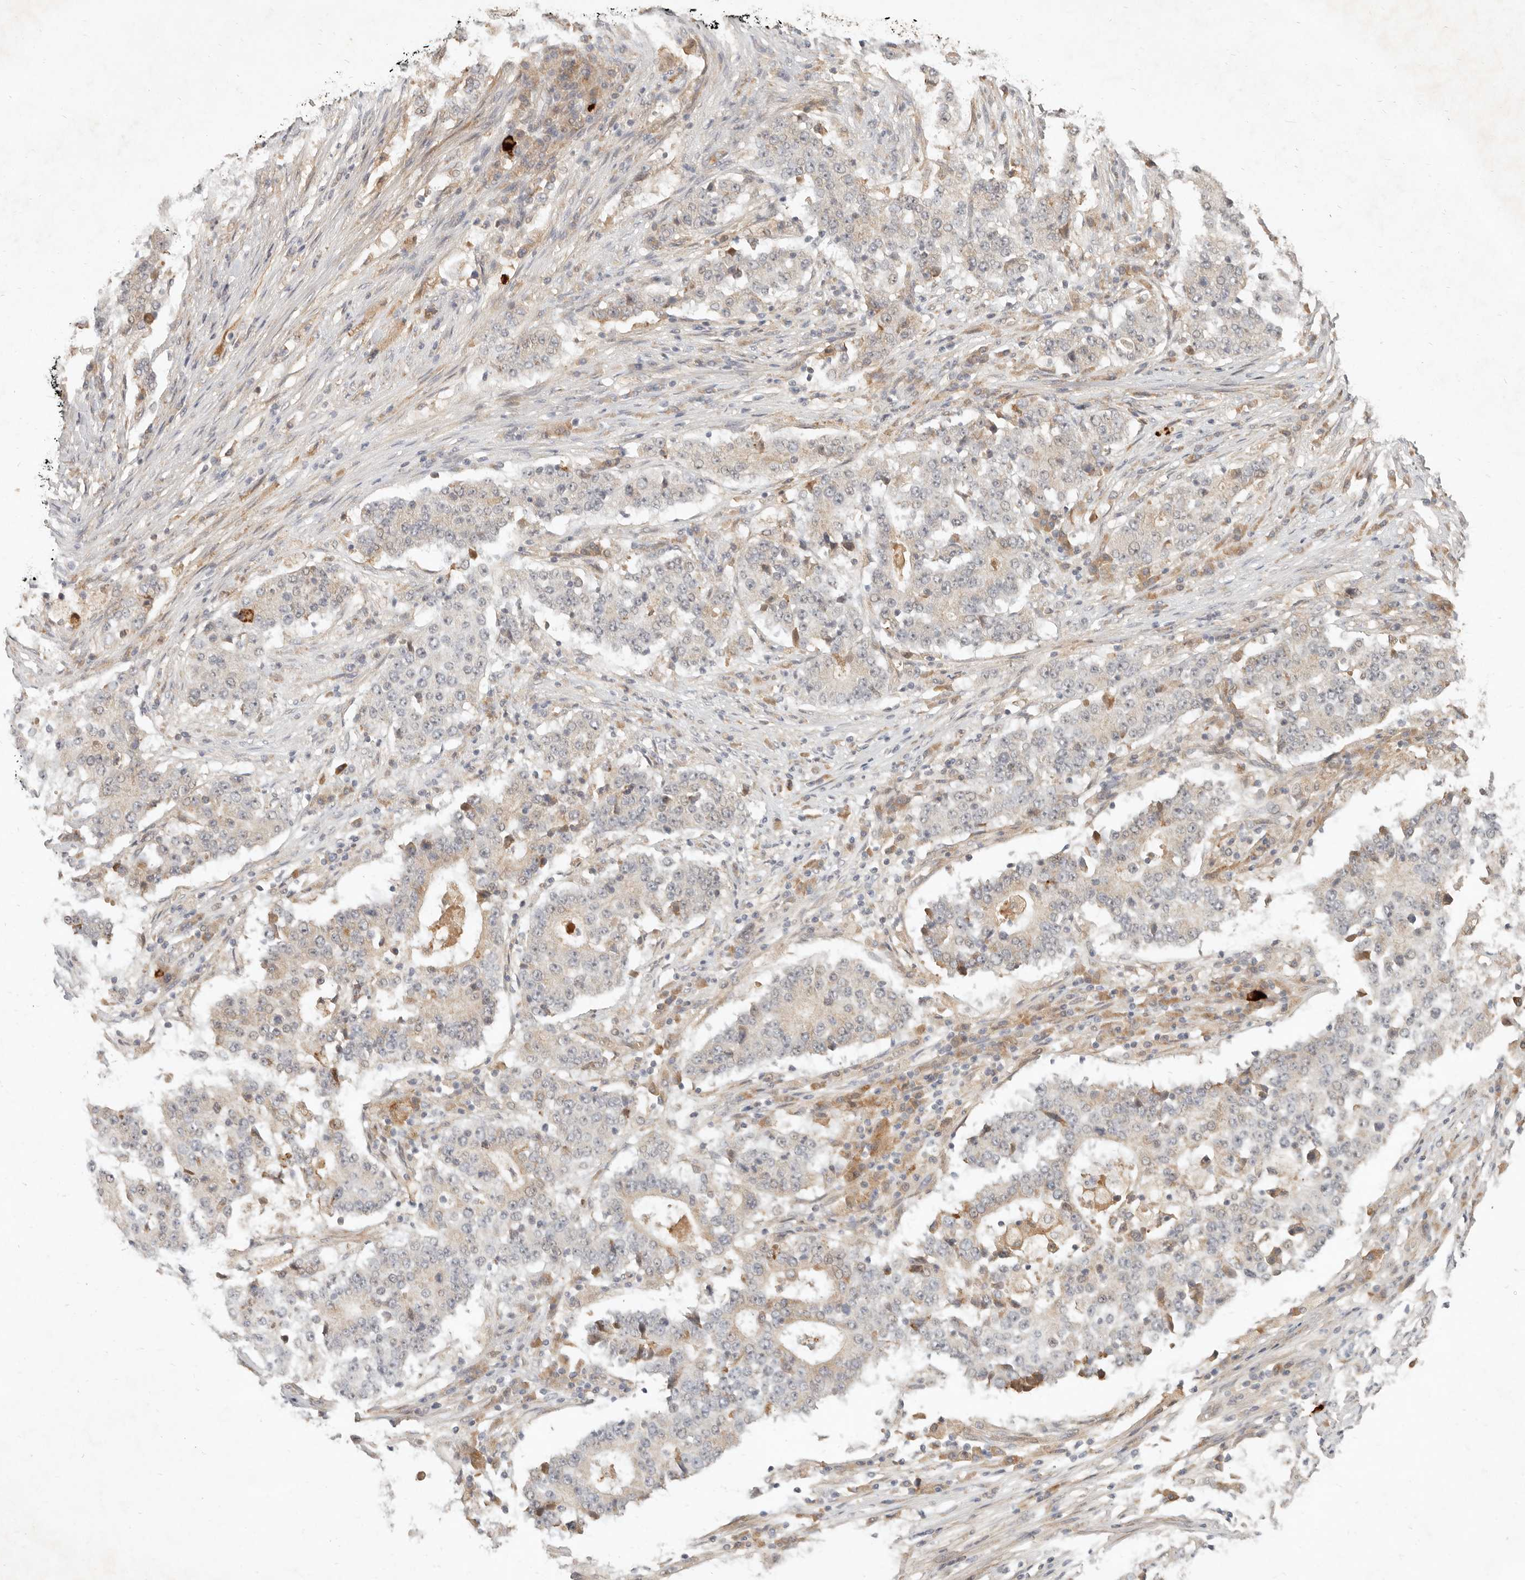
{"staining": {"intensity": "weak", "quantity": "<25%", "location": "cytoplasmic/membranous"}, "tissue": "stomach cancer", "cell_type": "Tumor cells", "image_type": "cancer", "snomed": [{"axis": "morphology", "description": "Adenocarcinoma, NOS"}, {"axis": "topography", "description": "Stomach"}], "caption": "Stomach cancer stained for a protein using IHC demonstrates no expression tumor cells.", "gene": "UBXN11", "patient": {"sex": "male", "age": 59}}